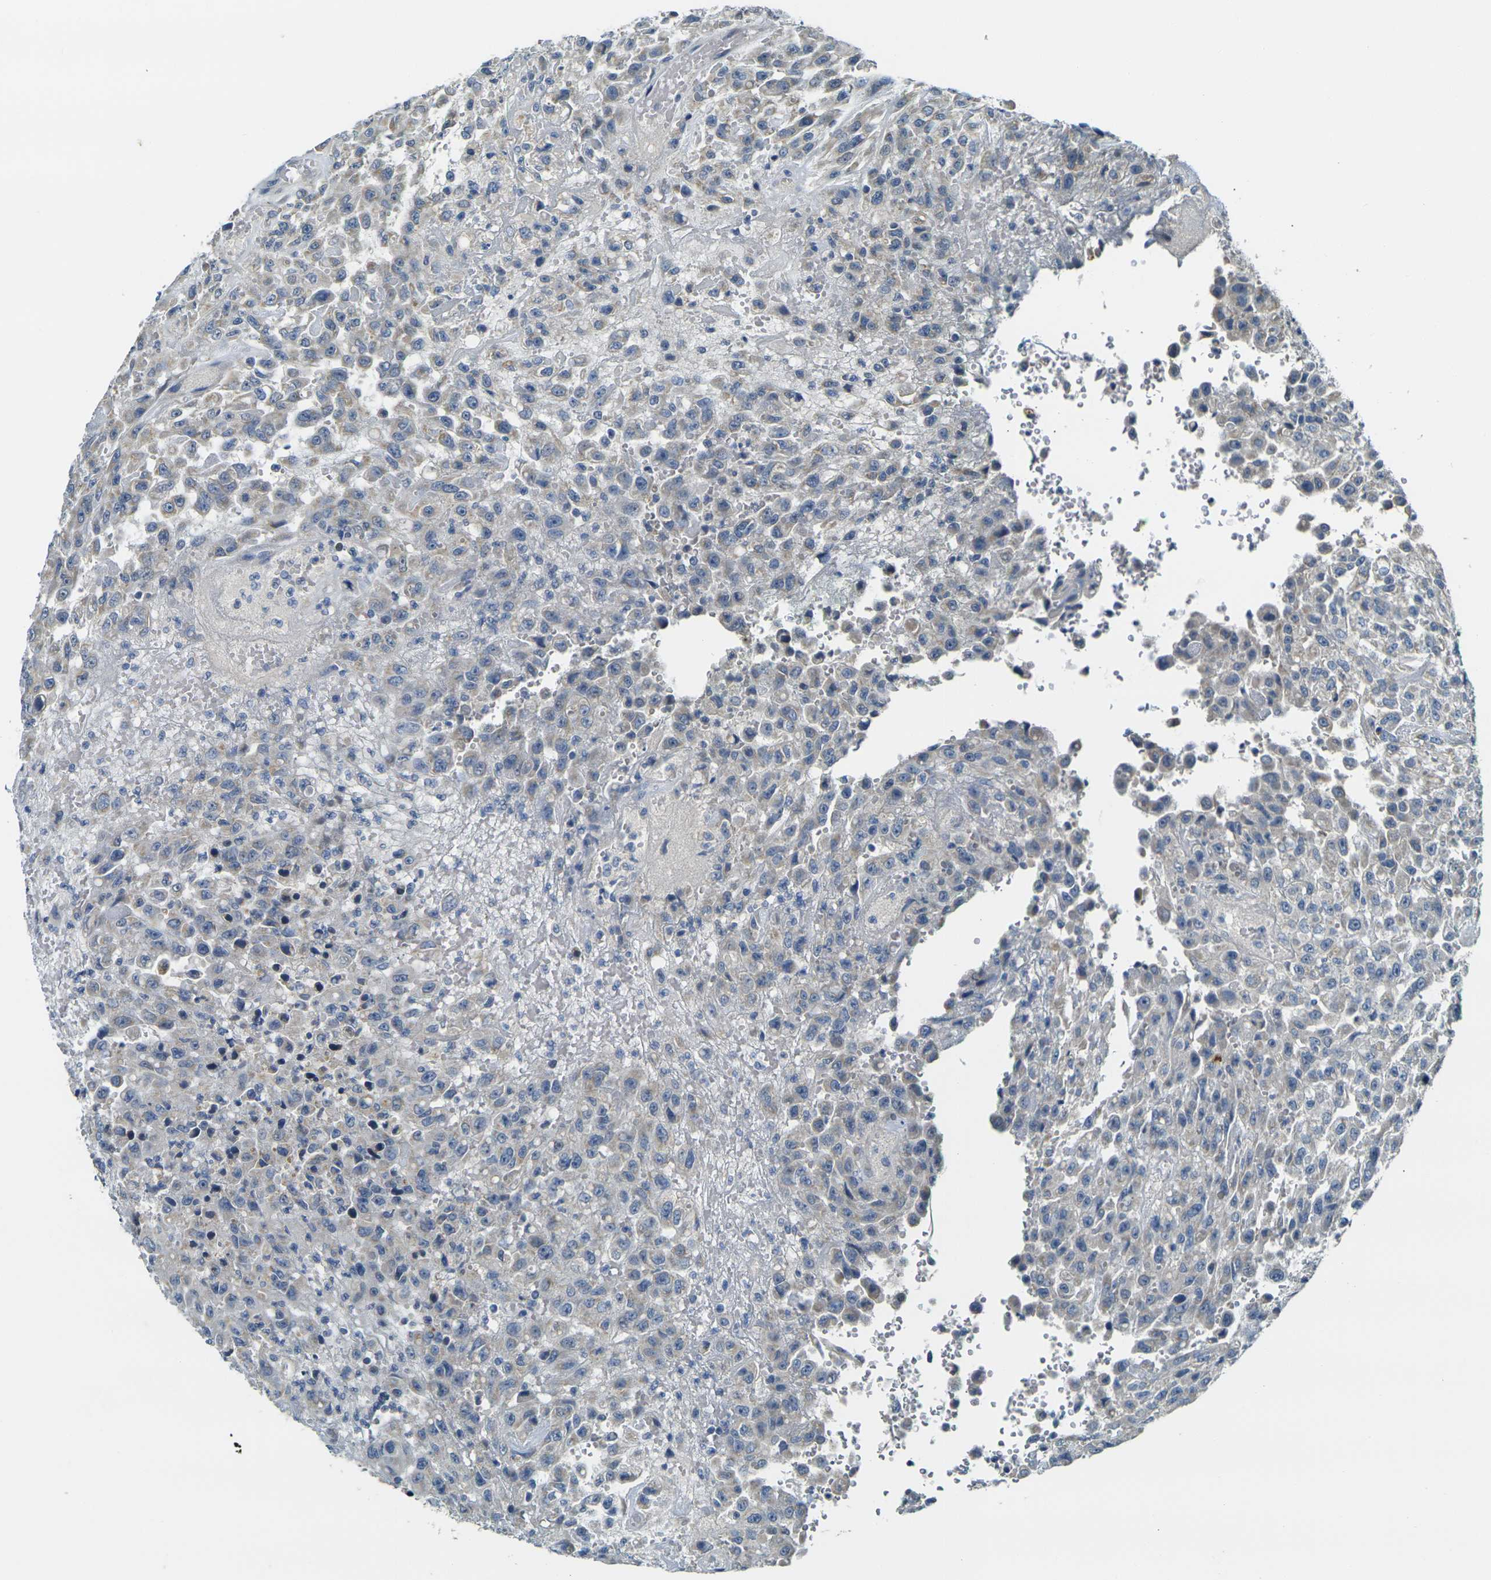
{"staining": {"intensity": "negative", "quantity": "none", "location": "none"}, "tissue": "urothelial cancer", "cell_type": "Tumor cells", "image_type": "cancer", "snomed": [{"axis": "morphology", "description": "Urothelial carcinoma, High grade"}, {"axis": "topography", "description": "Urinary bladder"}], "caption": "A micrograph of human urothelial carcinoma (high-grade) is negative for staining in tumor cells.", "gene": "SHISAL2B", "patient": {"sex": "male", "age": 46}}